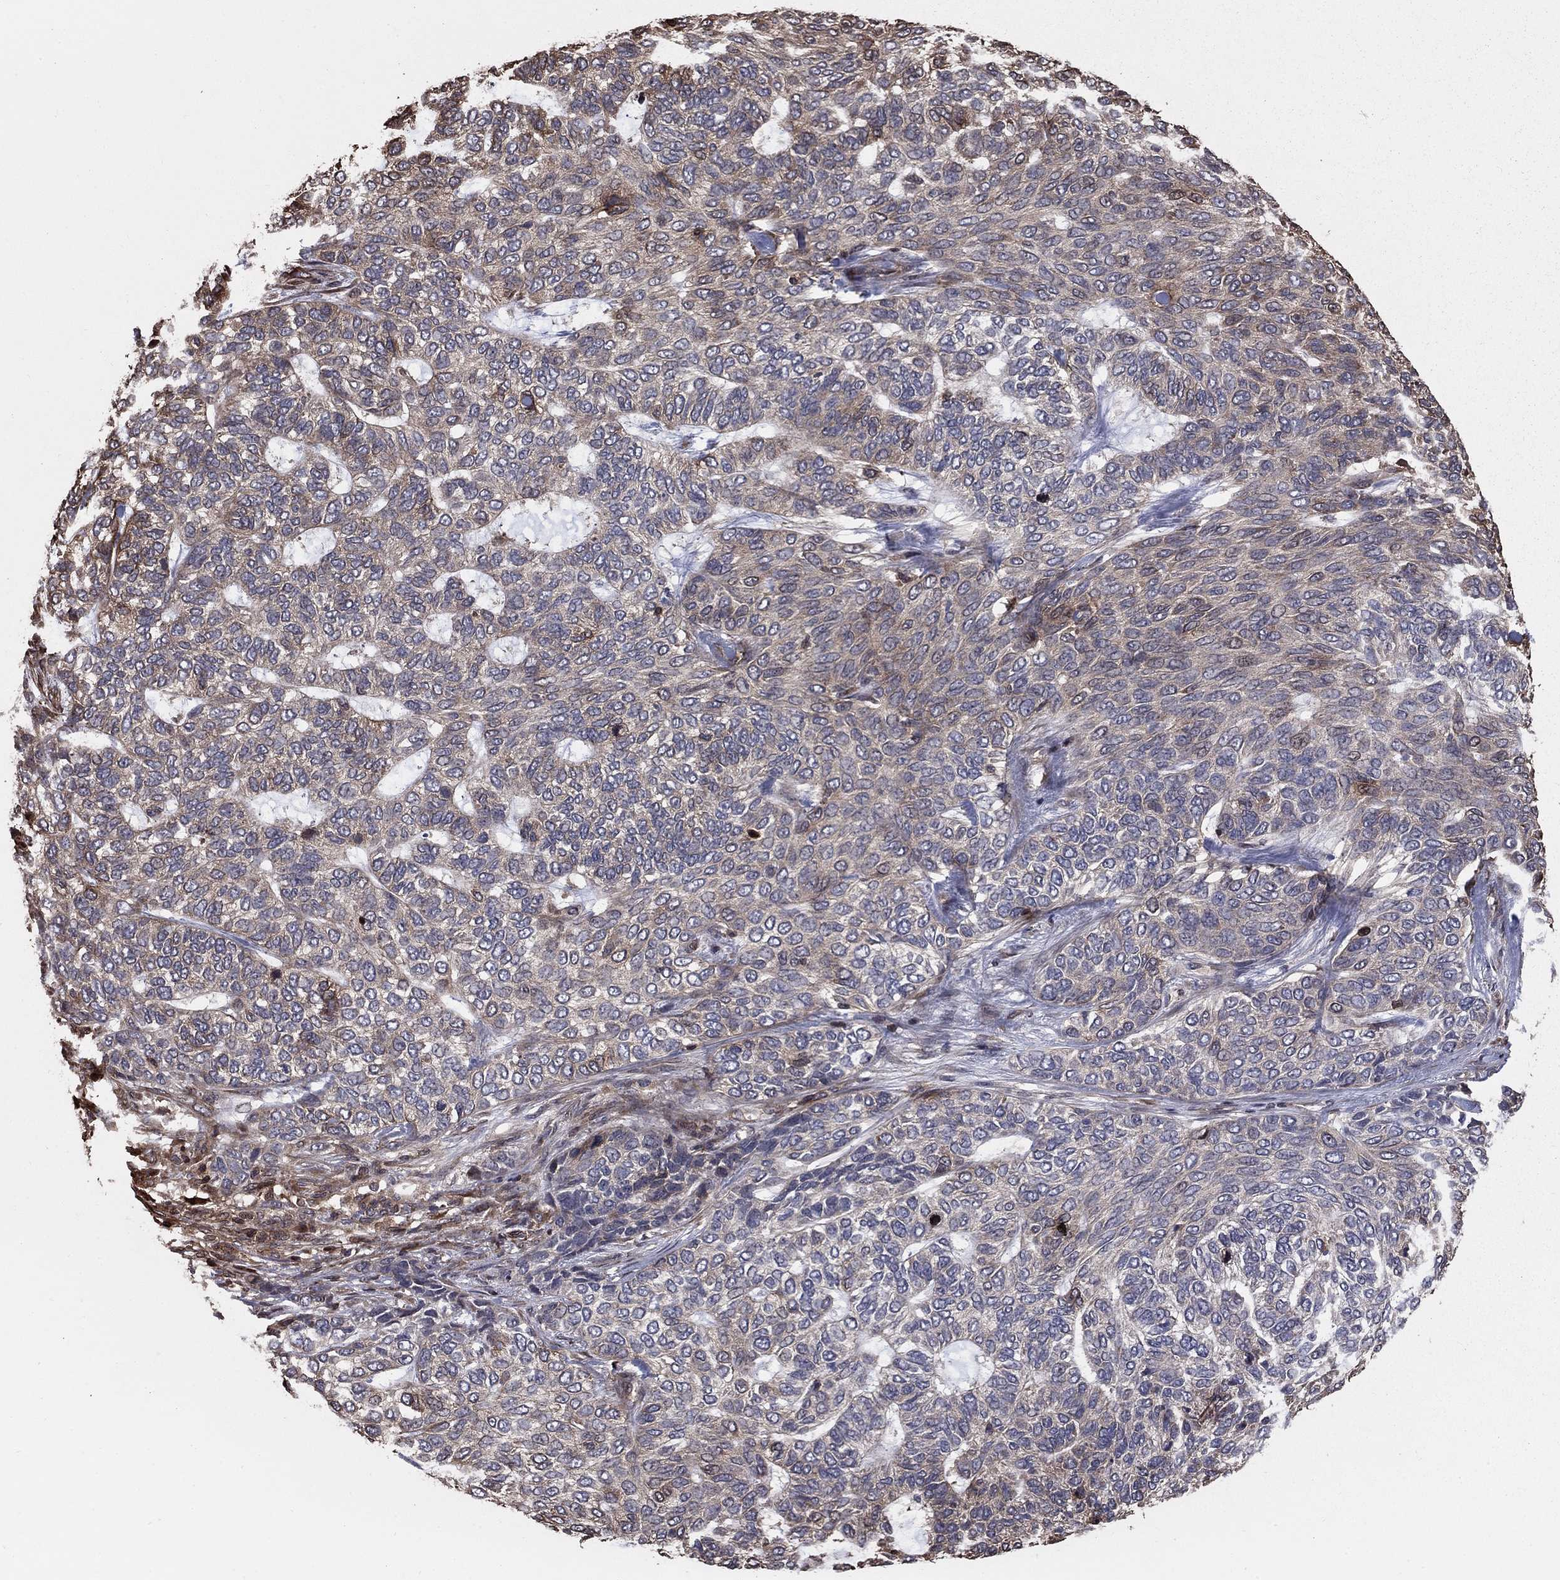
{"staining": {"intensity": "negative", "quantity": "none", "location": "none"}, "tissue": "skin cancer", "cell_type": "Tumor cells", "image_type": "cancer", "snomed": [{"axis": "morphology", "description": "Basal cell carcinoma"}, {"axis": "topography", "description": "Skin"}], "caption": "IHC histopathology image of skin cancer (basal cell carcinoma) stained for a protein (brown), which demonstrates no expression in tumor cells.", "gene": "GYG1", "patient": {"sex": "female", "age": 65}}